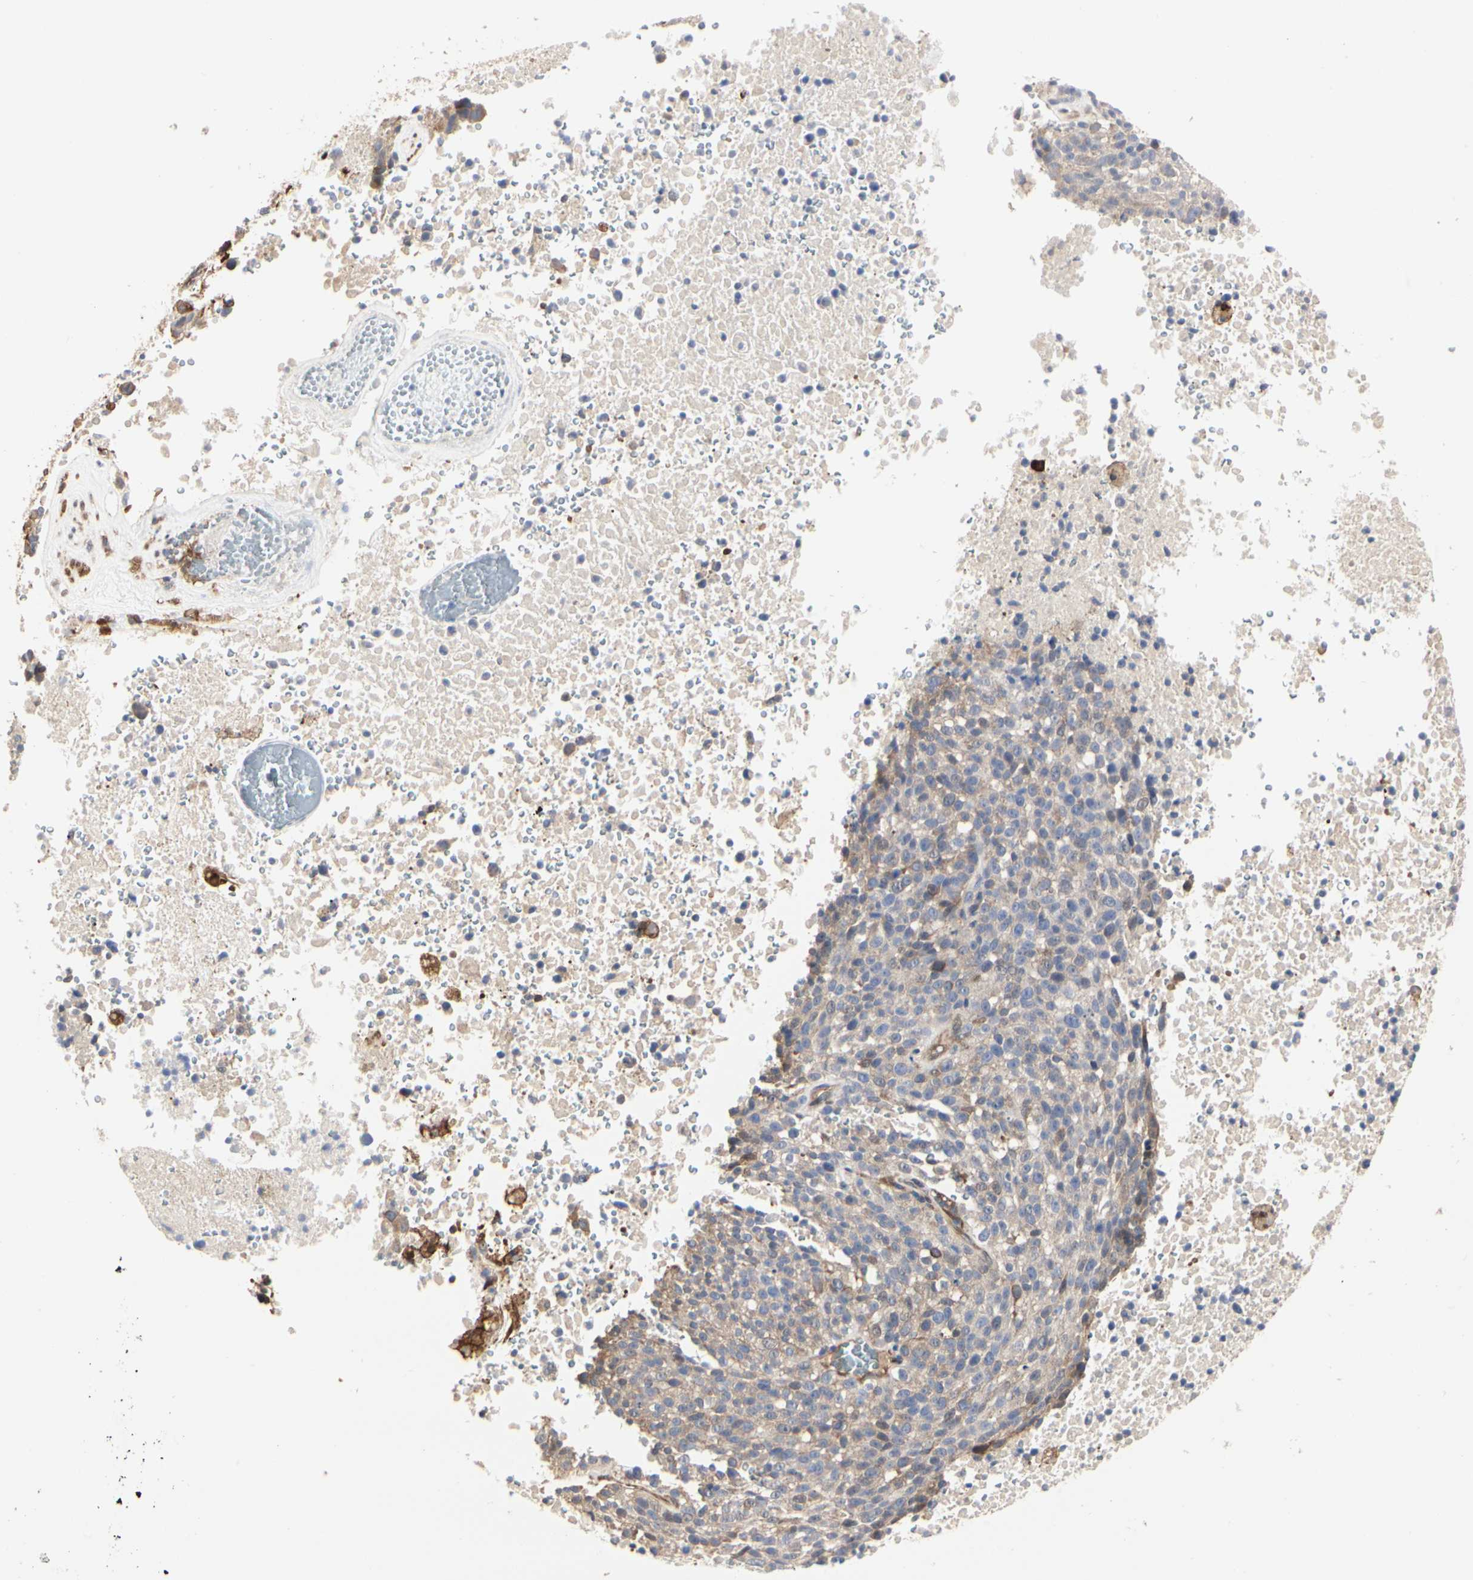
{"staining": {"intensity": "moderate", "quantity": ">75%", "location": "cytoplasmic/membranous"}, "tissue": "melanoma", "cell_type": "Tumor cells", "image_type": "cancer", "snomed": [{"axis": "morphology", "description": "Malignant melanoma, Metastatic site"}, {"axis": "topography", "description": "Cerebral cortex"}], "caption": "Malignant melanoma (metastatic site) stained for a protein (brown) shows moderate cytoplasmic/membranous positive positivity in about >75% of tumor cells.", "gene": "C3orf52", "patient": {"sex": "female", "age": 52}}